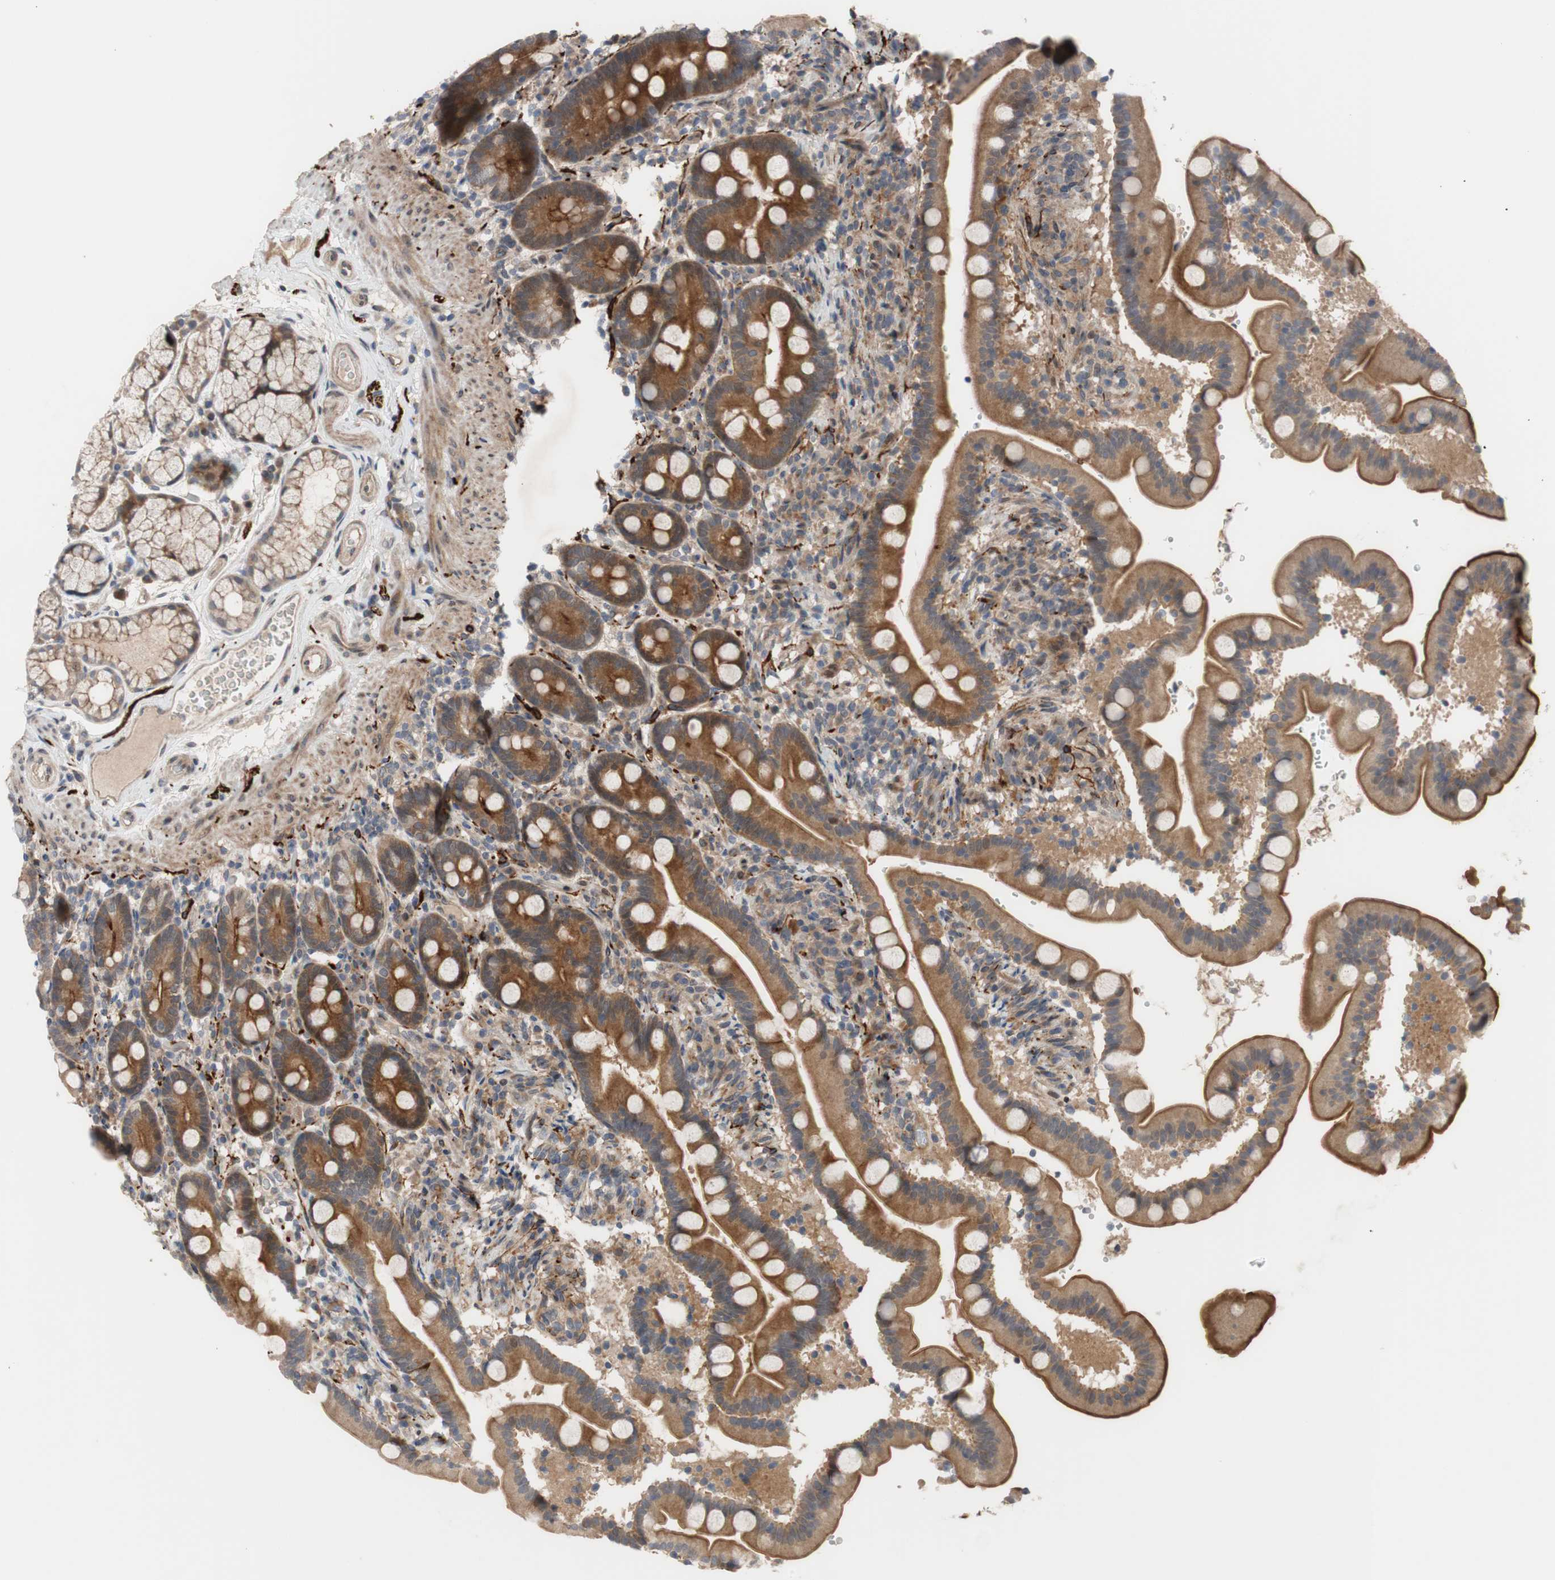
{"staining": {"intensity": "moderate", "quantity": ">75%", "location": "cytoplasmic/membranous"}, "tissue": "duodenum", "cell_type": "Glandular cells", "image_type": "normal", "snomed": [{"axis": "morphology", "description": "Normal tissue, NOS"}, {"axis": "topography", "description": "Duodenum"}], "caption": "Immunohistochemistry (IHC) staining of normal duodenum, which demonstrates medium levels of moderate cytoplasmic/membranous expression in about >75% of glandular cells indicating moderate cytoplasmic/membranous protein staining. The staining was performed using DAB (brown) for protein detection and nuclei were counterstained in hematoxylin (blue).", "gene": "OAZ1", "patient": {"sex": "male", "age": 54}}